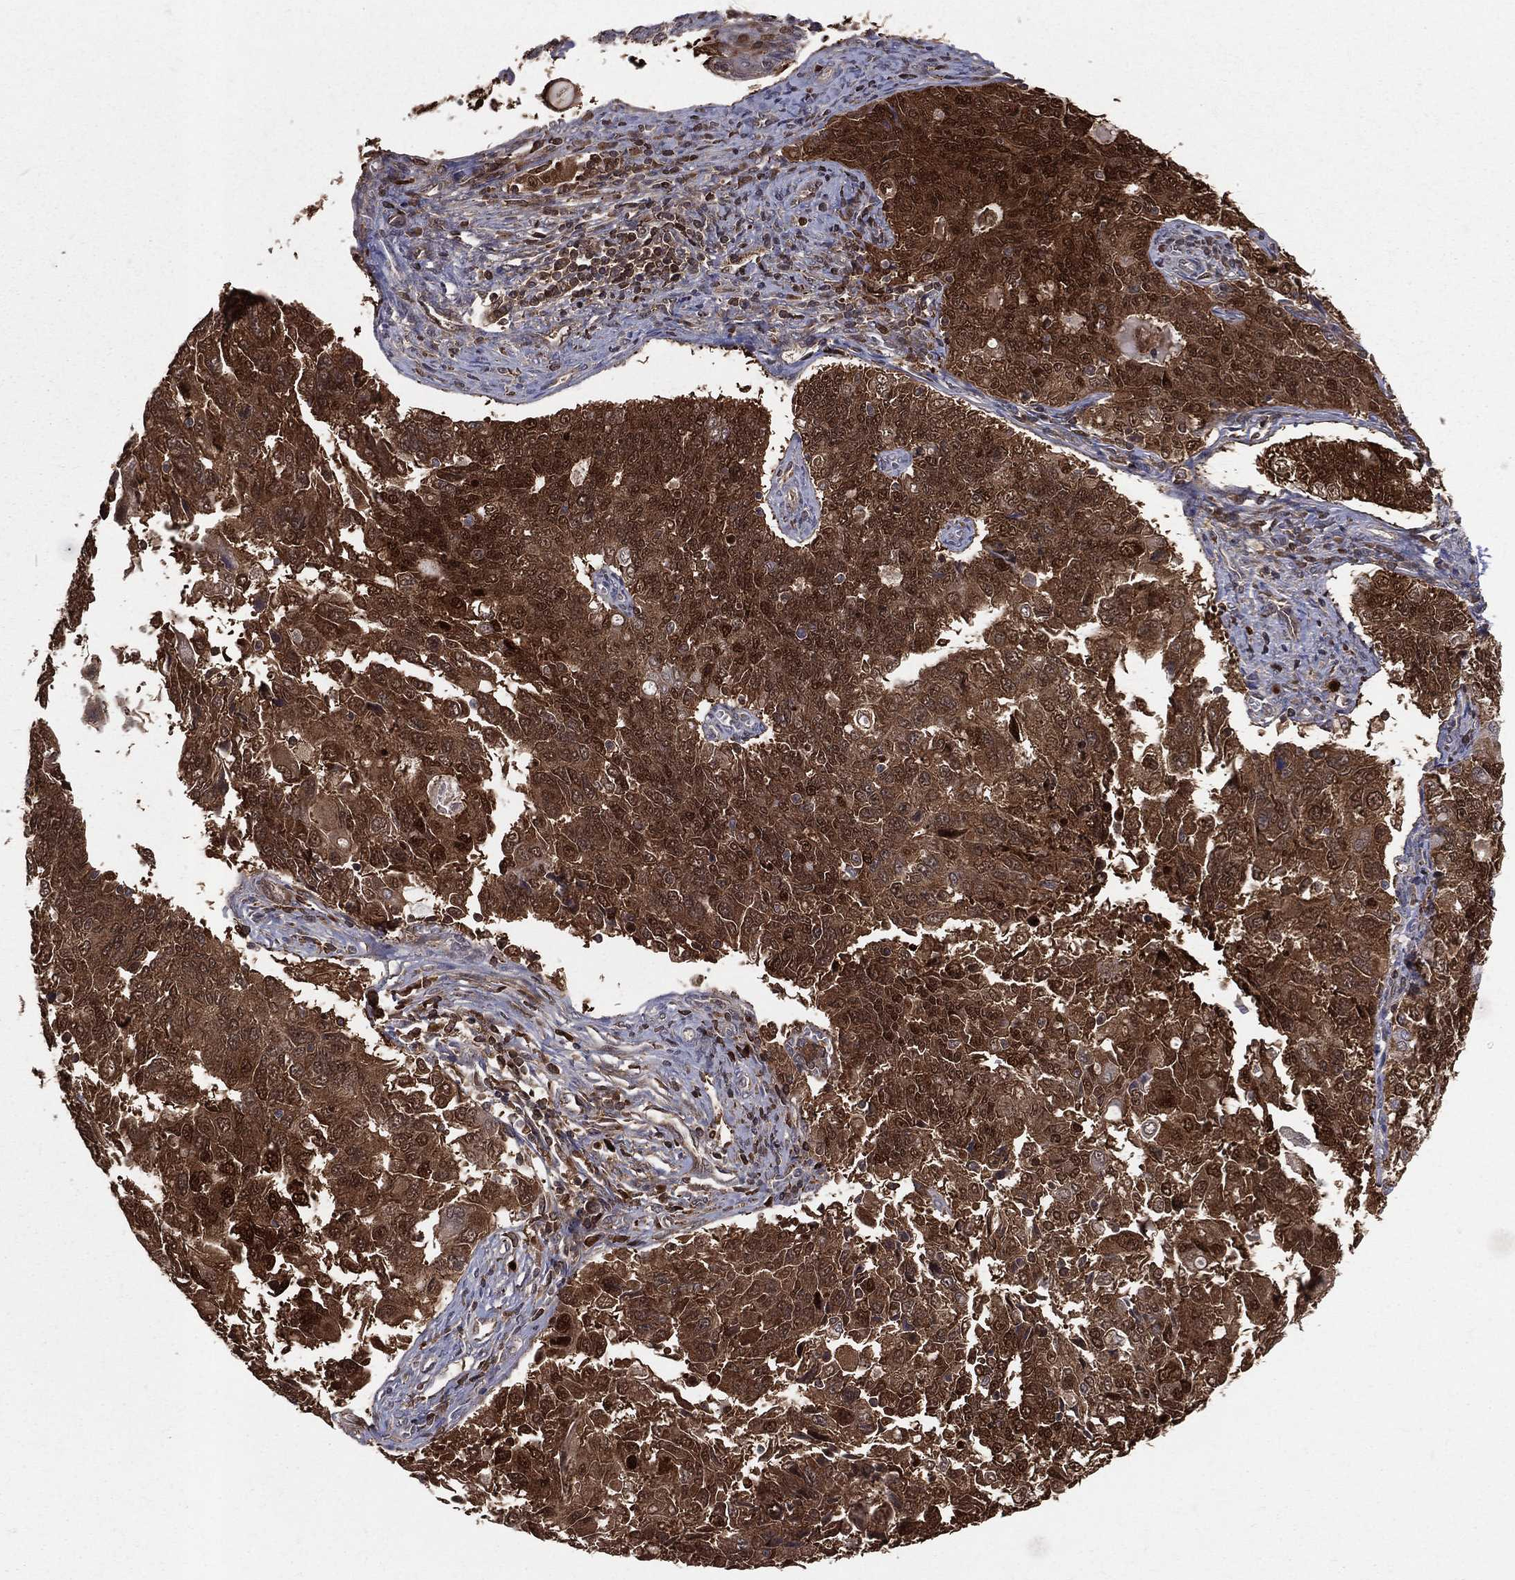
{"staining": {"intensity": "strong", "quantity": ">75%", "location": "cytoplasmic/membranous"}, "tissue": "endometrial cancer", "cell_type": "Tumor cells", "image_type": "cancer", "snomed": [{"axis": "morphology", "description": "Adenocarcinoma, NOS"}, {"axis": "topography", "description": "Endometrium"}], "caption": "Strong cytoplasmic/membranous protein expression is appreciated in about >75% of tumor cells in adenocarcinoma (endometrial).", "gene": "ENO1", "patient": {"sex": "female", "age": 43}}